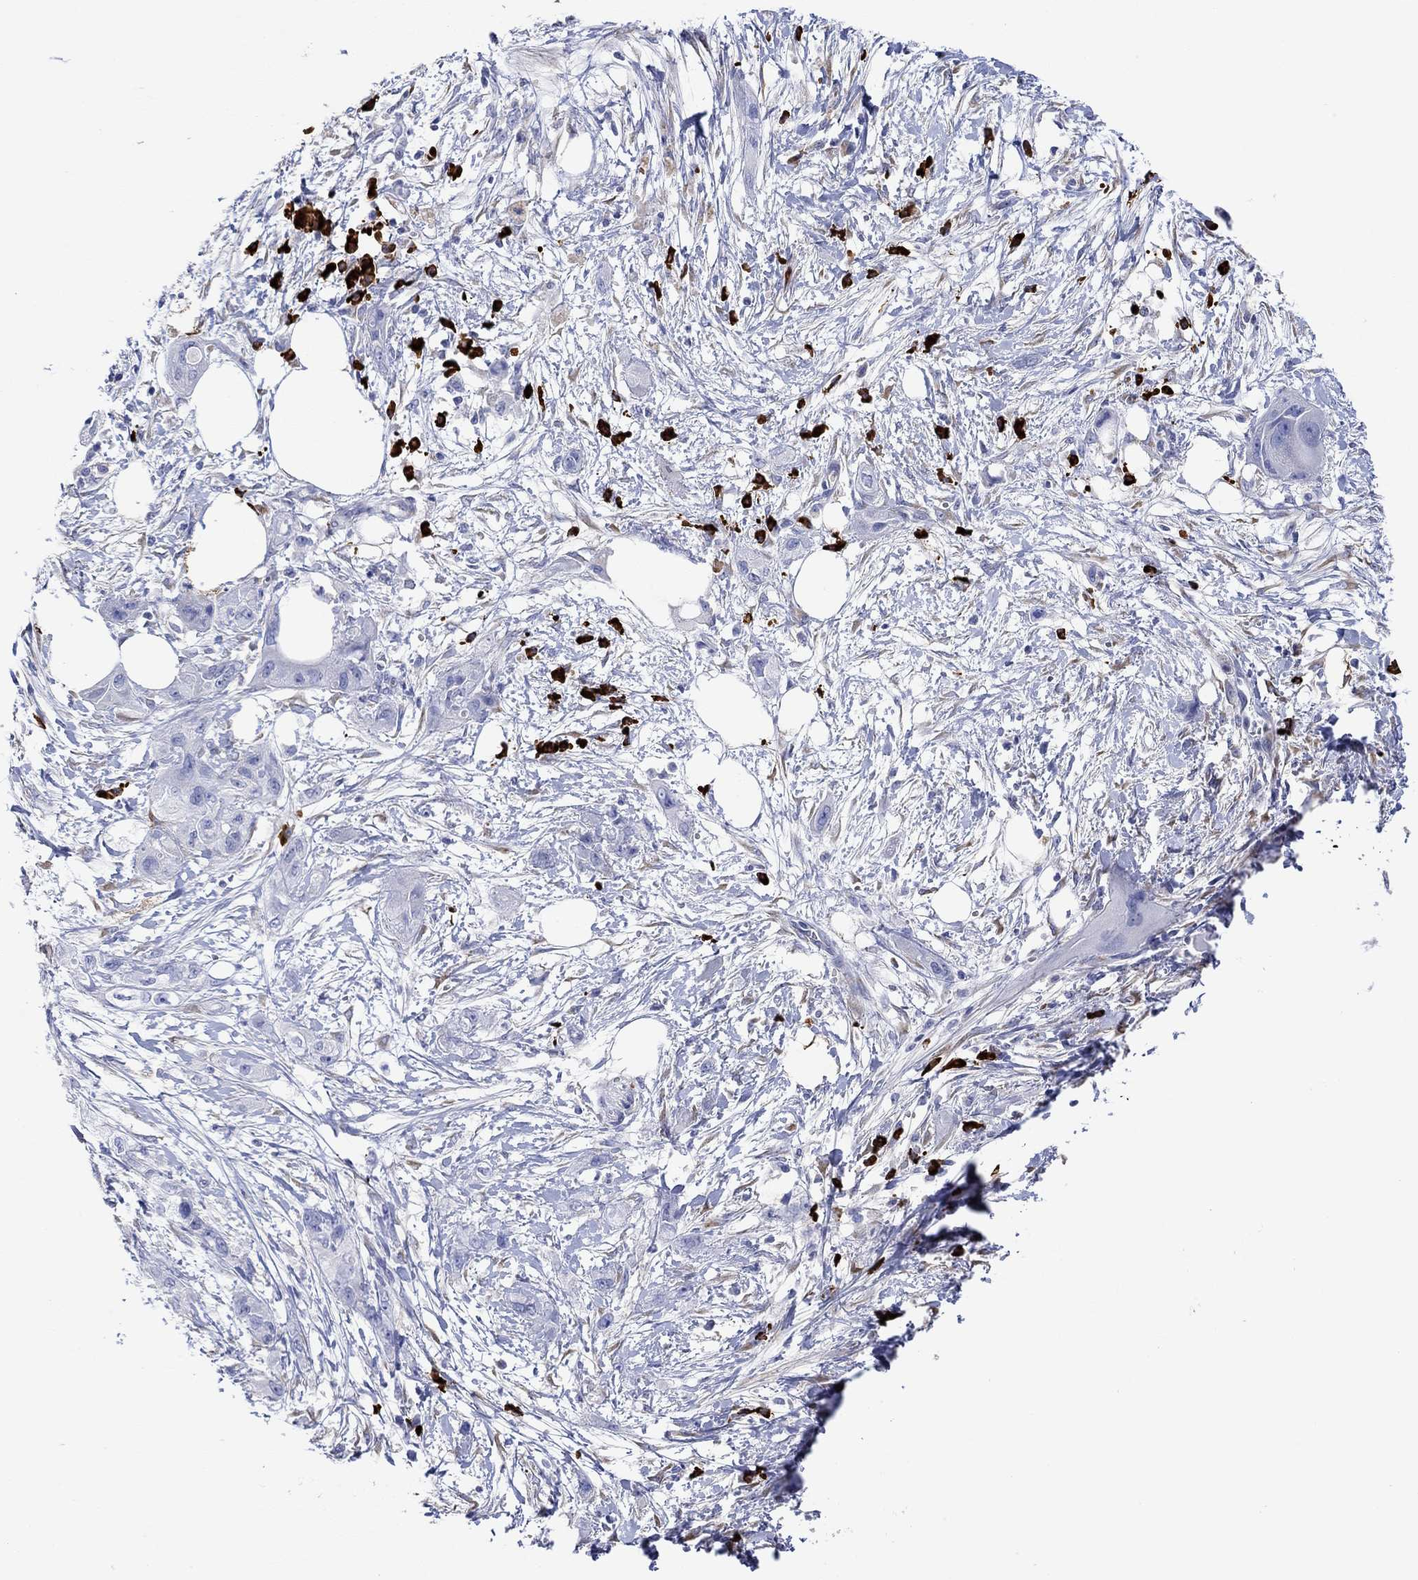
{"staining": {"intensity": "negative", "quantity": "none", "location": "none"}, "tissue": "pancreatic cancer", "cell_type": "Tumor cells", "image_type": "cancer", "snomed": [{"axis": "morphology", "description": "Adenocarcinoma, NOS"}, {"axis": "topography", "description": "Pancreas"}], "caption": "An immunohistochemistry histopathology image of pancreatic adenocarcinoma is shown. There is no staining in tumor cells of pancreatic adenocarcinoma. (Brightfield microscopy of DAB (3,3'-diaminobenzidine) IHC at high magnification).", "gene": "P2RY6", "patient": {"sex": "male", "age": 72}}